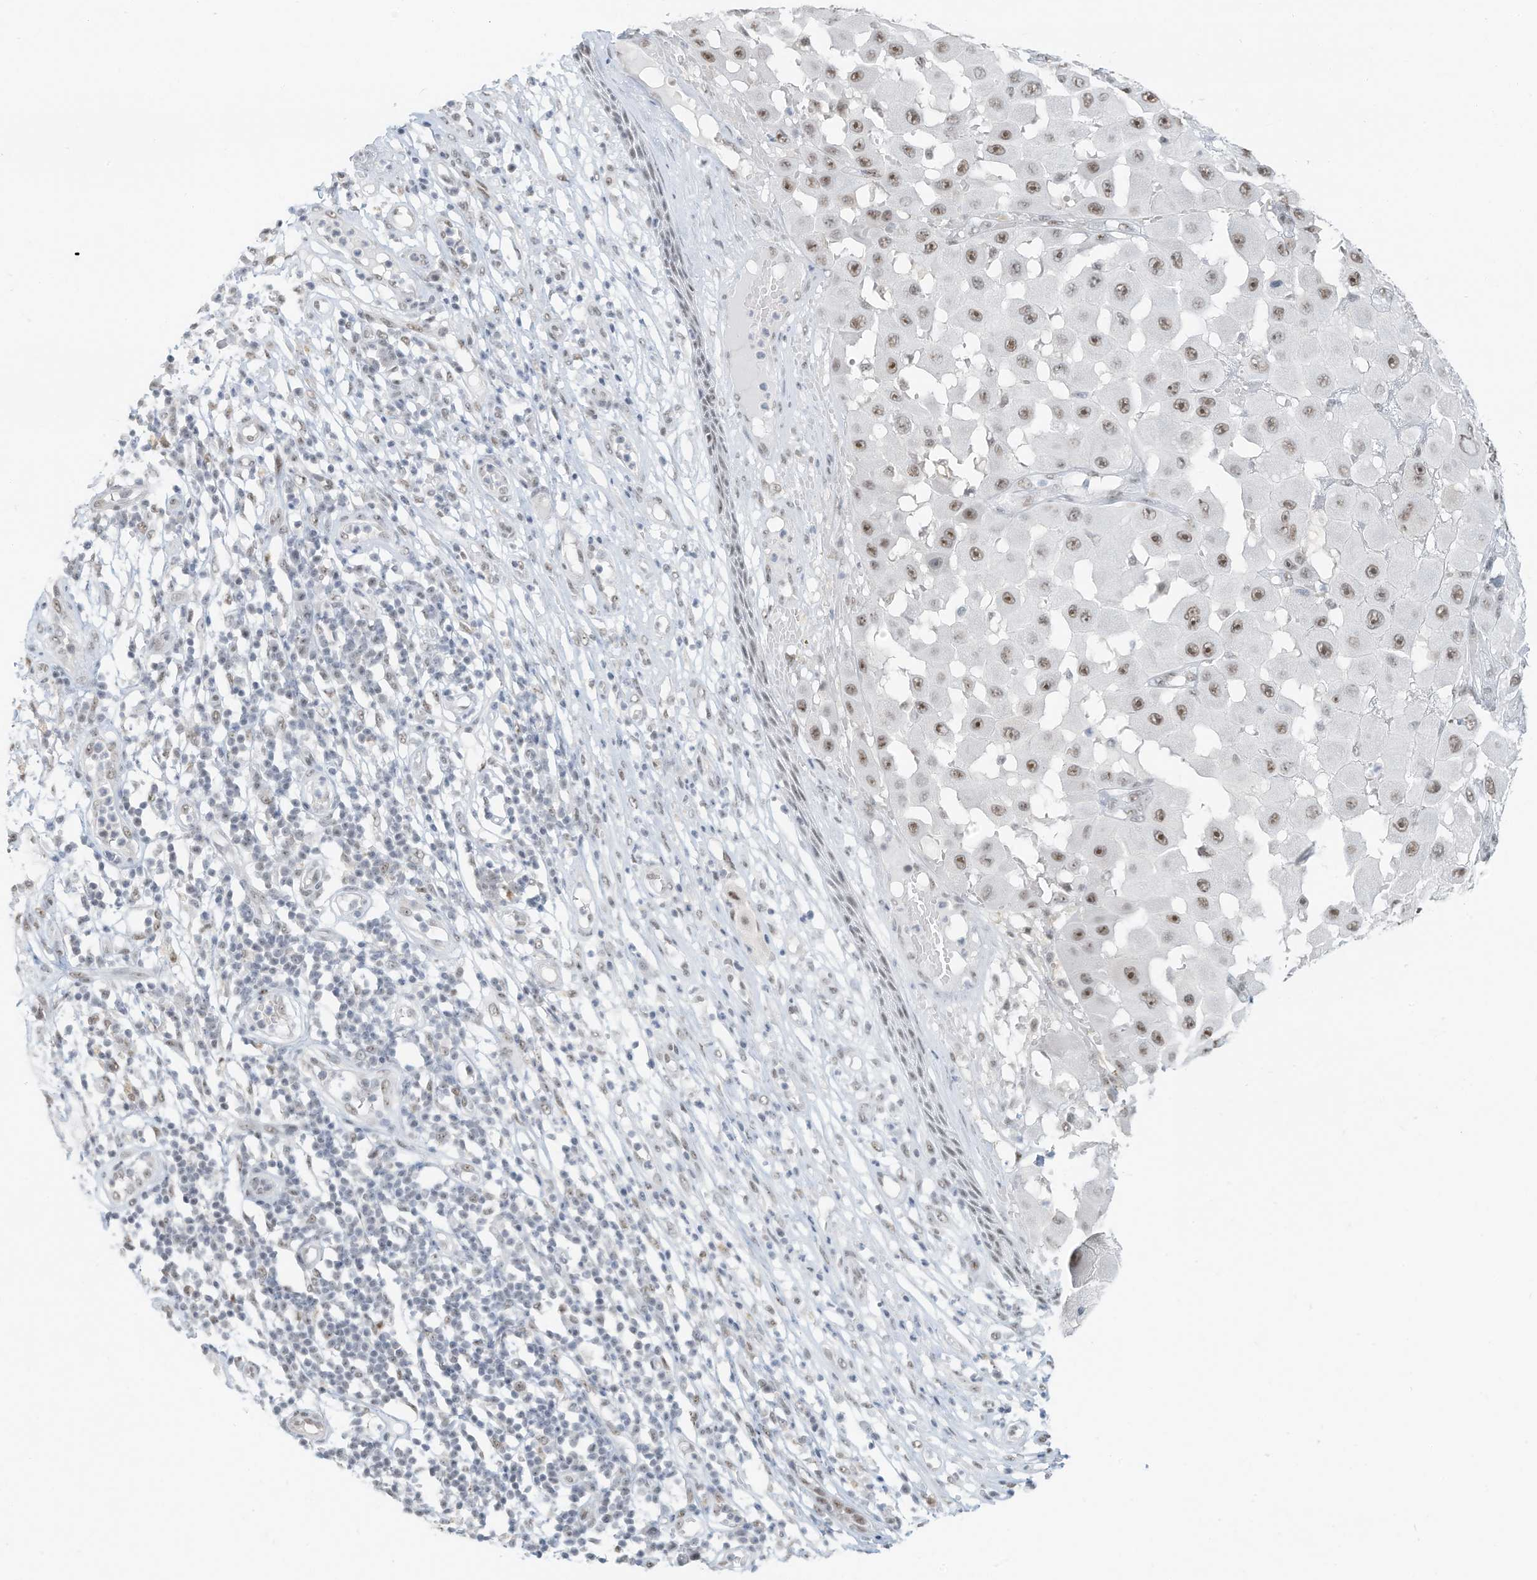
{"staining": {"intensity": "weak", "quantity": ">75%", "location": "nuclear"}, "tissue": "melanoma", "cell_type": "Tumor cells", "image_type": "cancer", "snomed": [{"axis": "morphology", "description": "Malignant melanoma, NOS"}, {"axis": "topography", "description": "Skin"}], "caption": "This micrograph exhibits immunohistochemistry (IHC) staining of malignant melanoma, with low weak nuclear positivity in approximately >75% of tumor cells.", "gene": "PGC", "patient": {"sex": "female", "age": 81}}